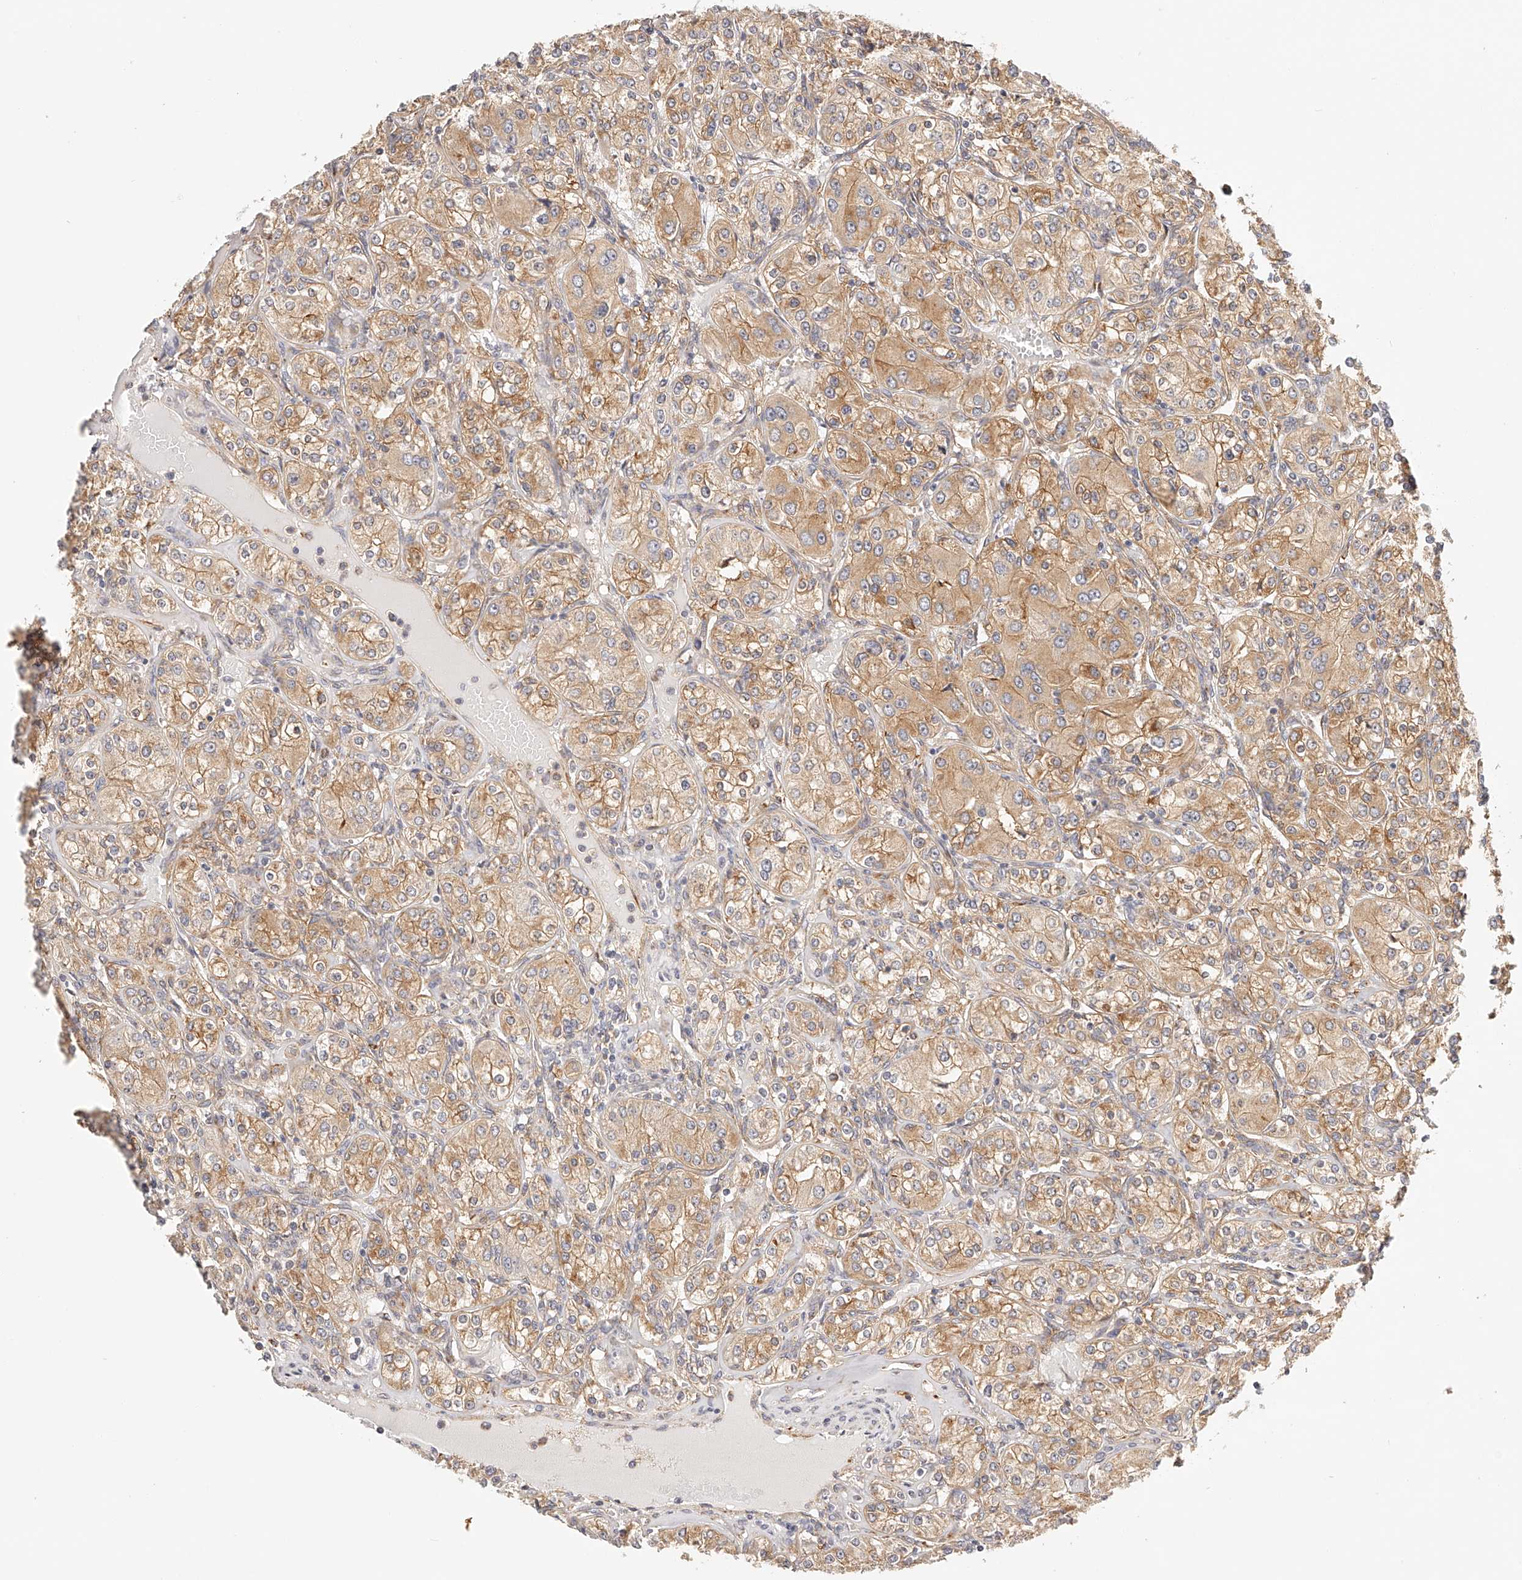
{"staining": {"intensity": "moderate", "quantity": ">75%", "location": "cytoplasmic/membranous"}, "tissue": "renal cancer", "cell_type": "Tumor cells", "image_type": "cancer", "snomed": [{"axis": "morphology", "description": "Adenocarcinoma, NOS"}, {"axis": "topography", "description": "Kidney"}], "caption": "Immunohistochemical staining of human adenocarcinoma (renal) exhibits medium levels of moderate cytoplasmic/membranous staining in about >75% of tumor cells.", "gene": "SYNC", "patient": {"sex": "male", "age": 77}}